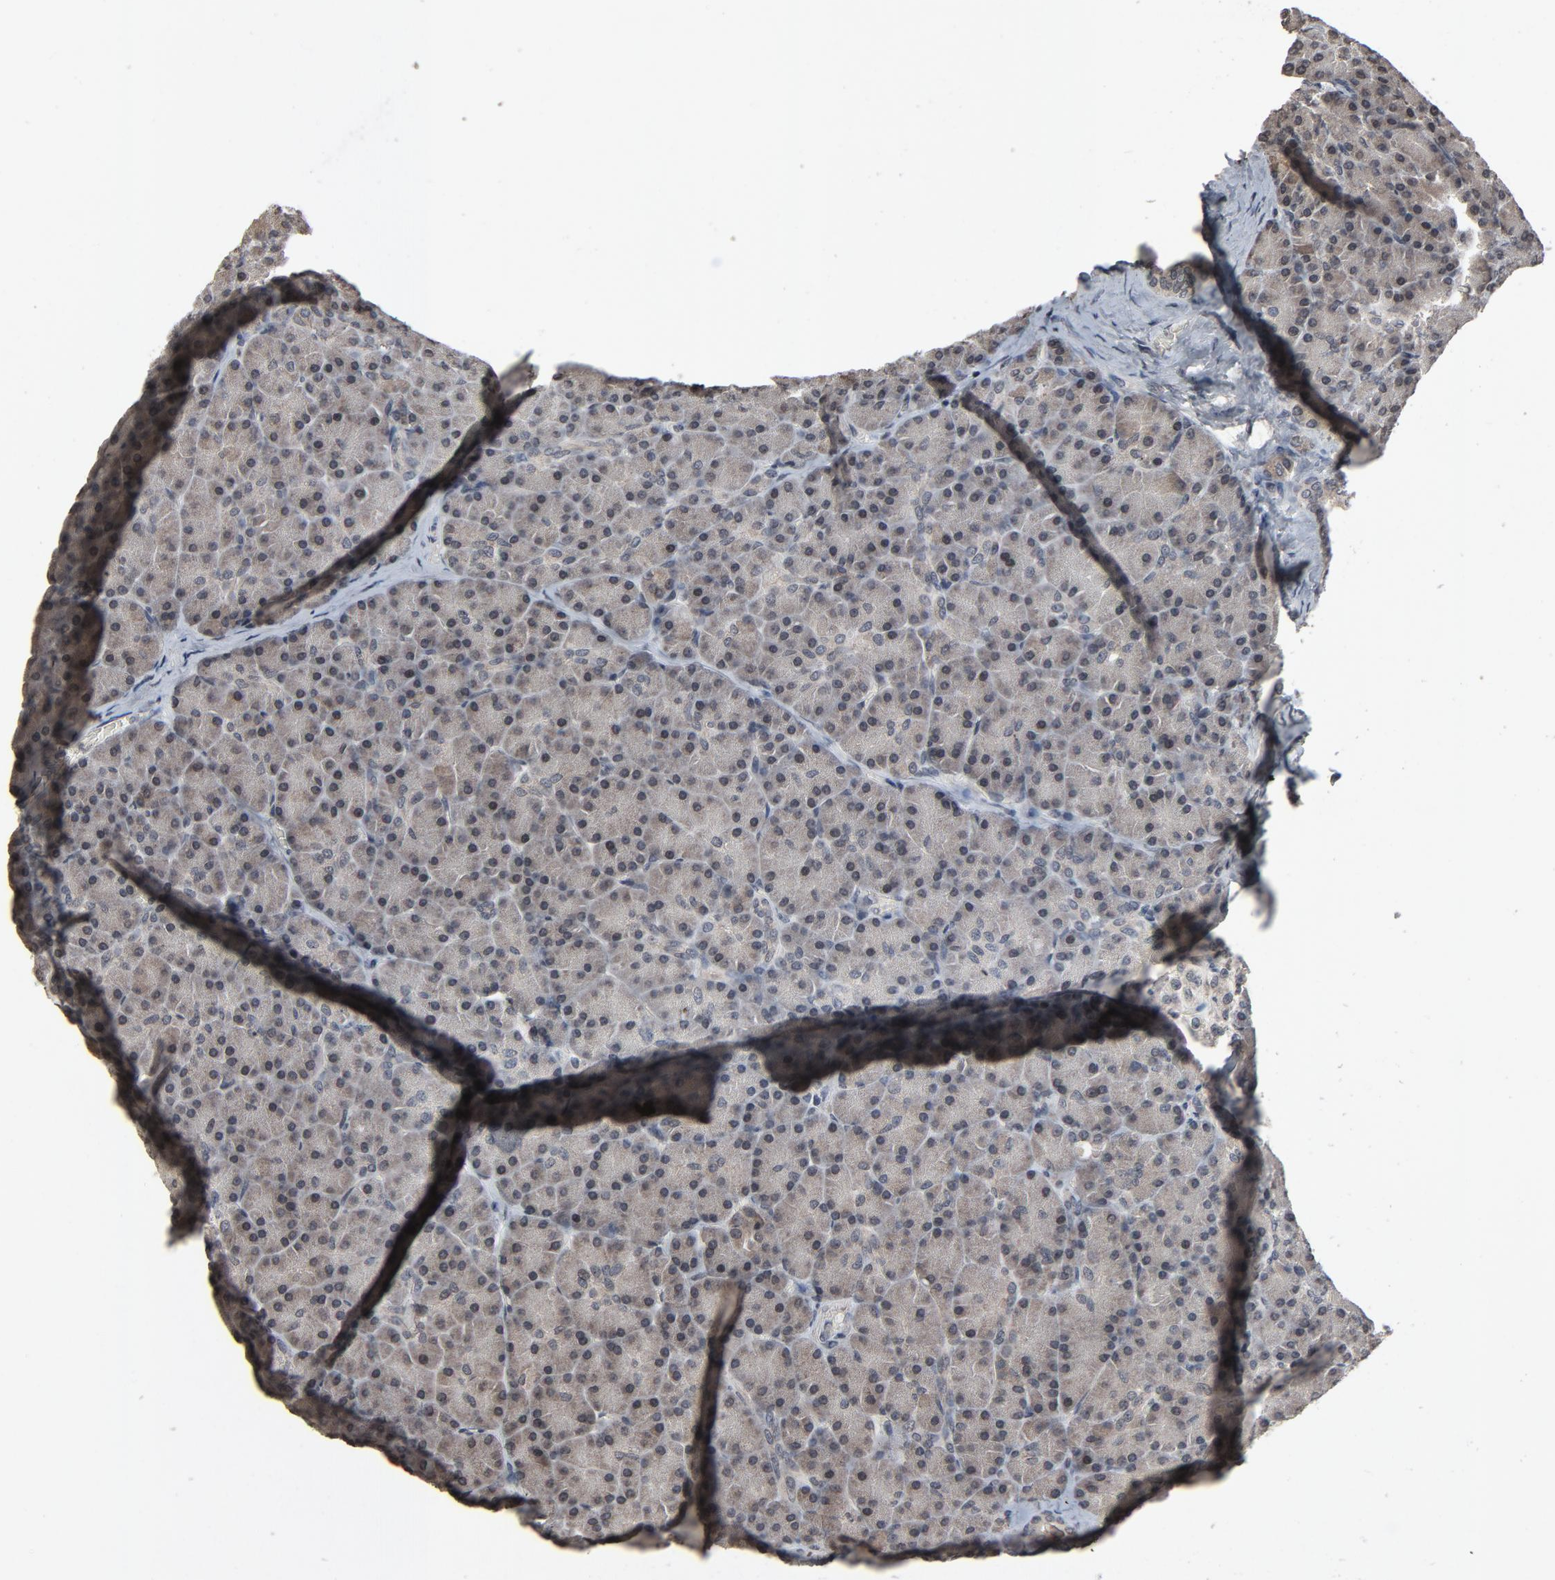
{"staining": {"intensity": "weak", "quantity": ">75%", "location": "cytoplasmic/membranous,nuclear"}, "tissue": "pancreas", "cell_type": "Exocrine glandular cells", "image_type": "normal", "snomed": [{"axis": "morphology", "description": "Normal tissue, NOS"}, {"axis": "topography", "description": "Pancreas"}], "caption": "This histopathology image shows benign pancreas stained with immunohistochemistry (IHC) to label a protein in brown. The cytoplasmic/membranous,nuclear of exocrine glandular cells show weak positivity for the protein. Nuclei are counter-stained blue.", "gene": "POM121", "patient": {"sex": "female", "age": 43}}